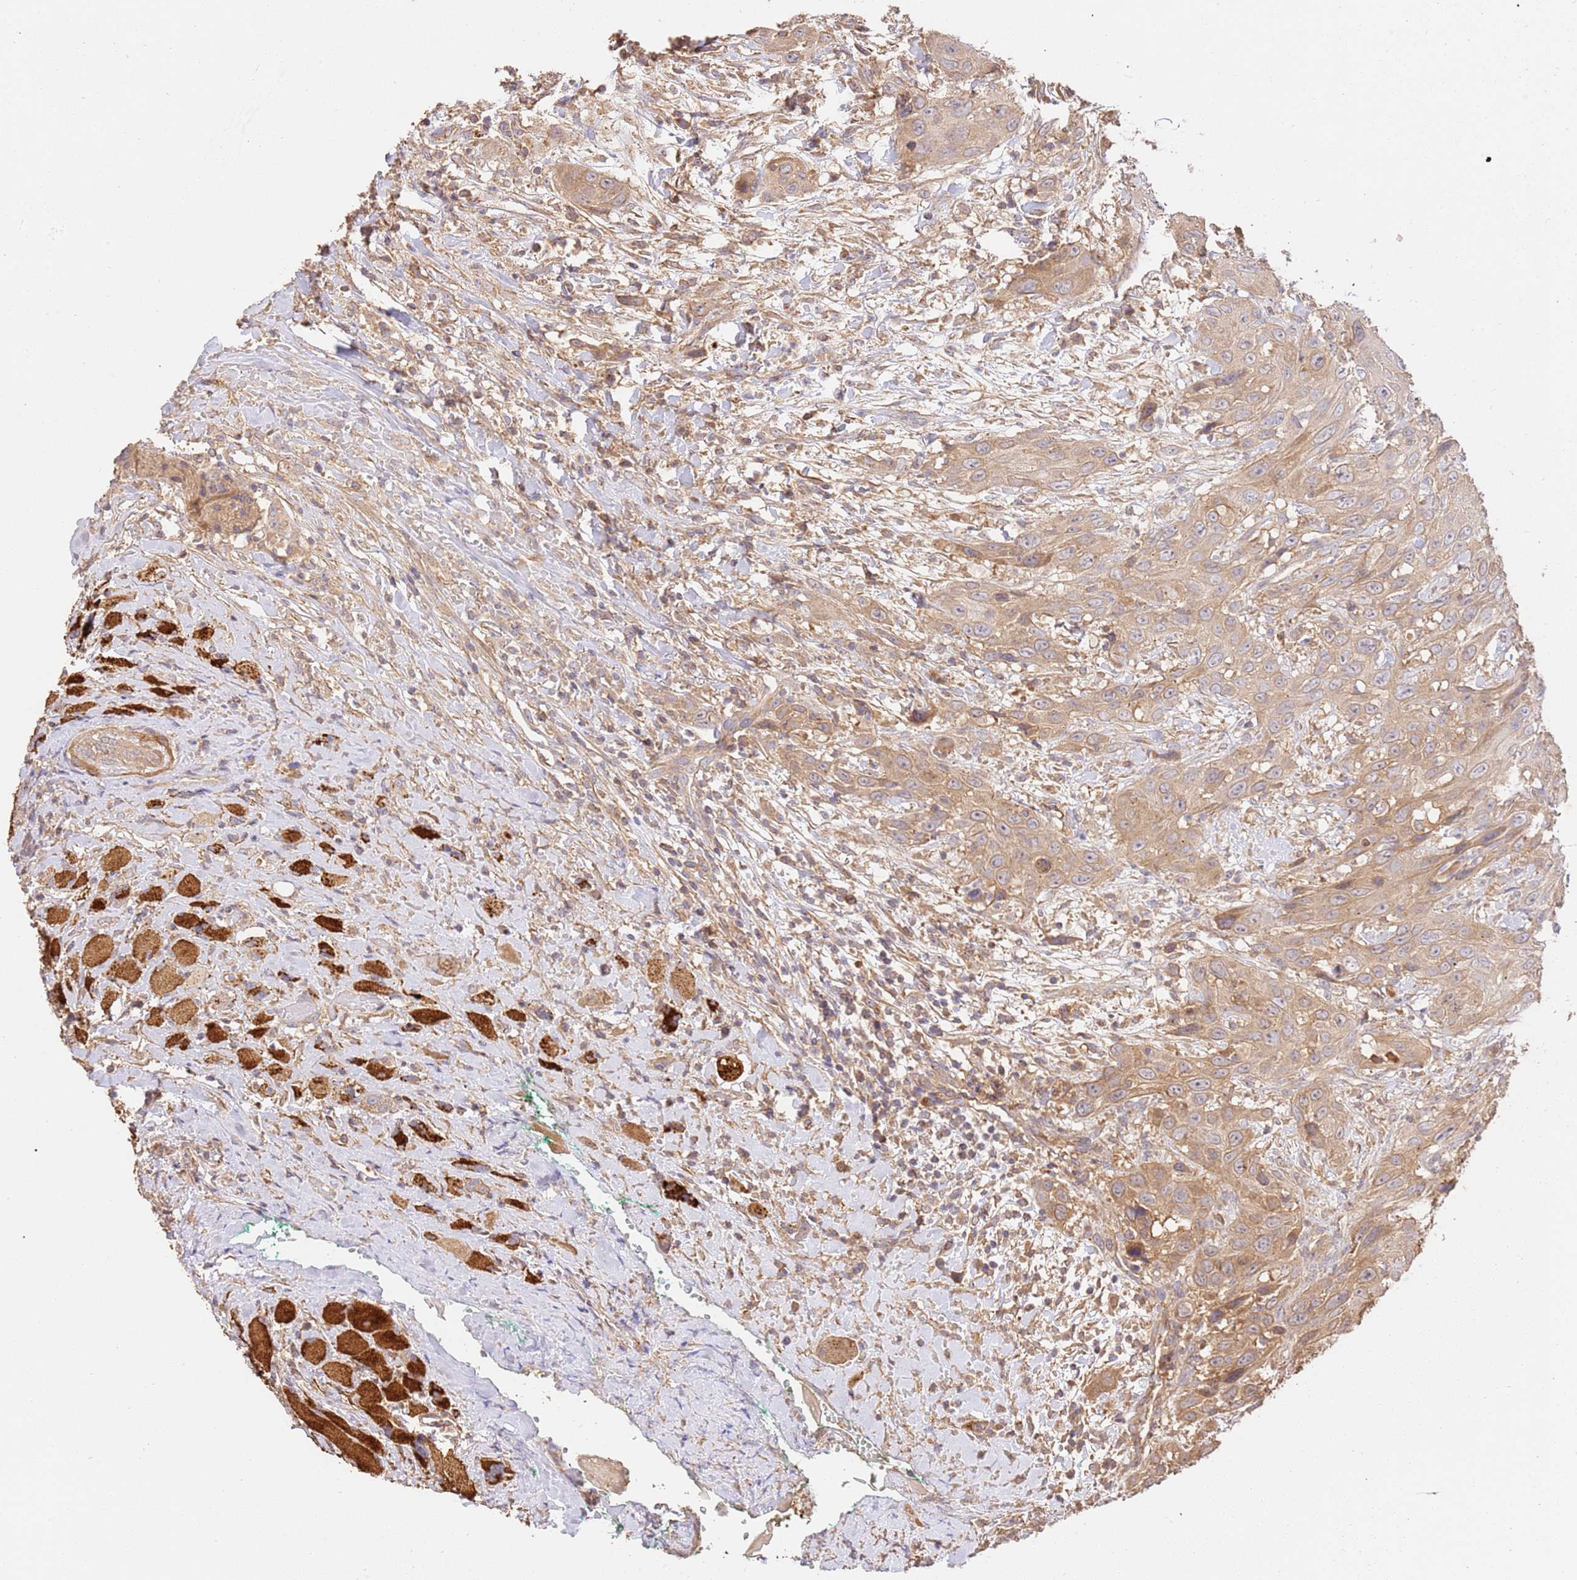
{"staining": {"intensity": "weak", "quantity": "25%-75%", "location": "cytoplasmic/membranous"}, "tissue": "head and neck cancer", "cell_type": "Tumor cells", "image_type": "cancer", "snomed": [{"axis": "morphology", "description": "Squamous cell carcinoma, NOS"}, {"axis": "topography", "description": "Head-Neck"}], "caption": "Approximately 25%-75% of tumor cells in human head and neck cancer exhibit weak cytoplasmic/membranous protein positivity as visualized by brown immunohistochemical staining.", "gene": "CEP55", "patient": {"sex": "male", "age": 81}}